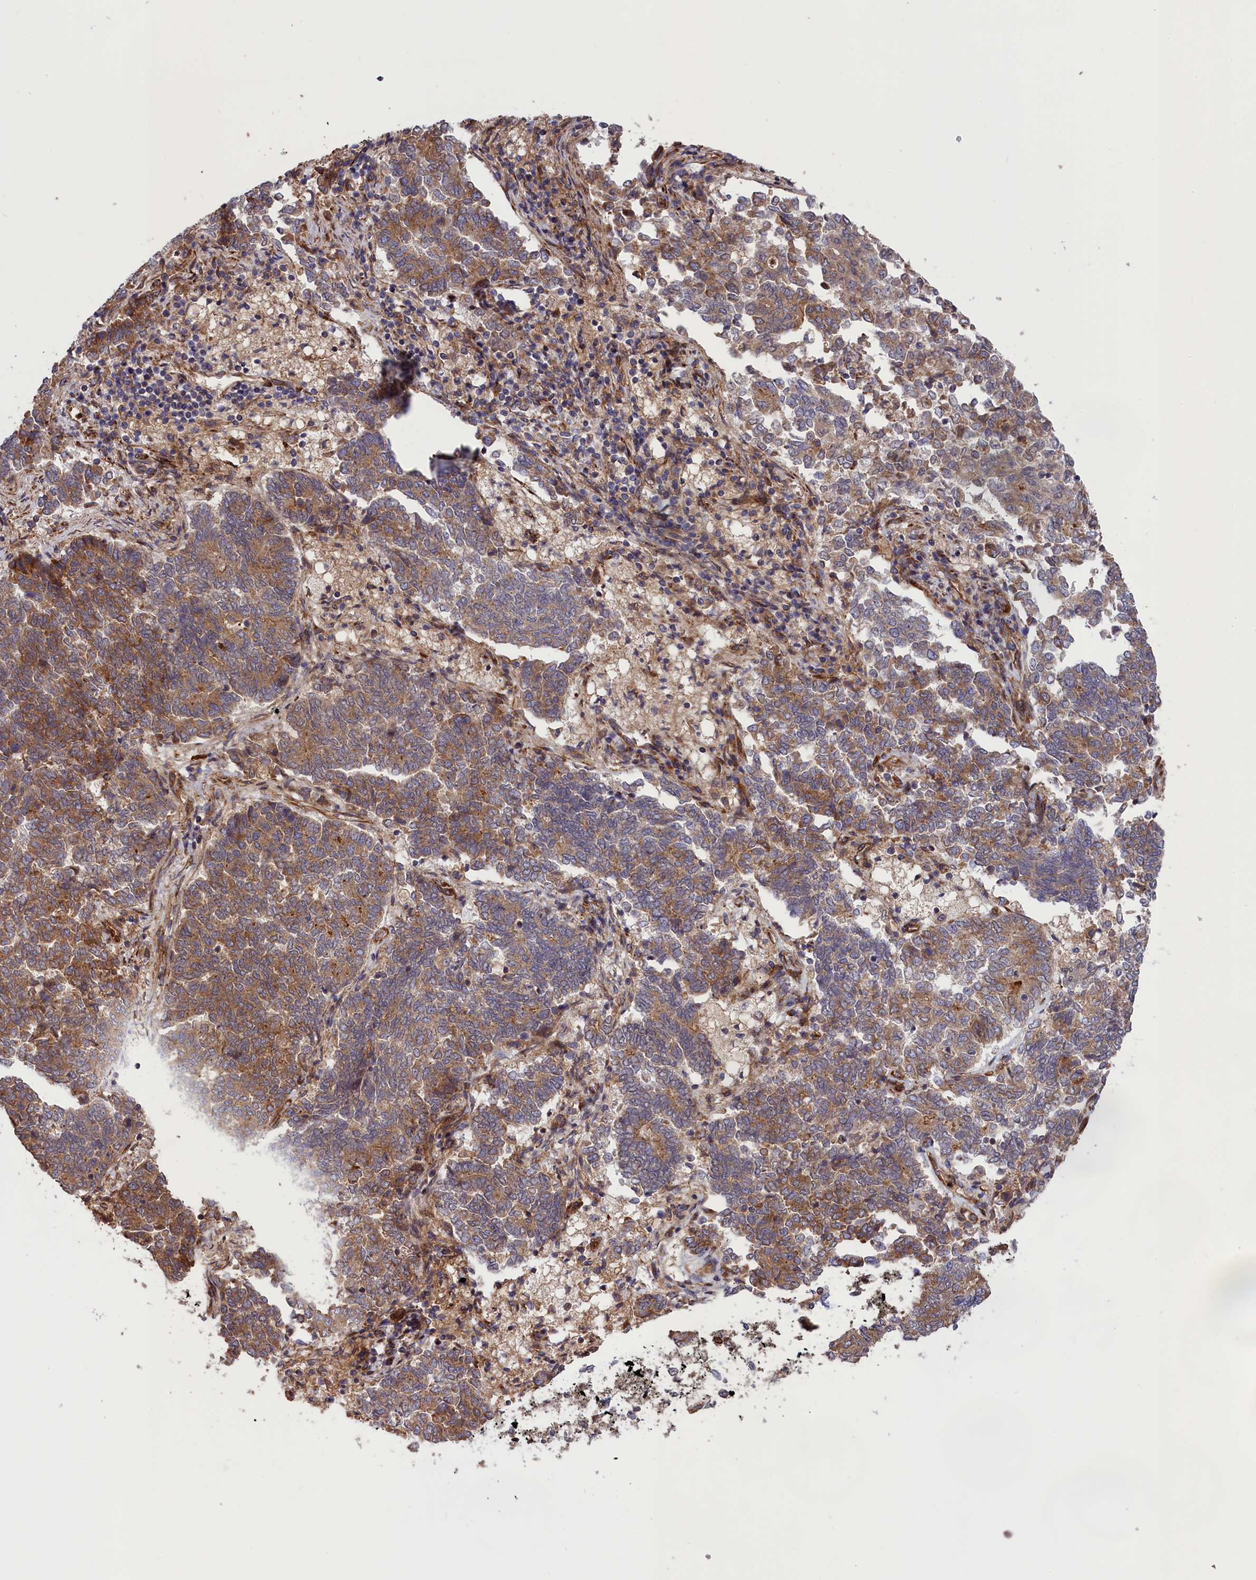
{"staining": {"intensity": "moderate", "quantity": ">75%", "location": "cytoplasmic/membranous"}, "tissue": "endometrial cancer", "cell_type": "Tumor cells", "image_type": "cancer", "snomed": [{"axis": "morphology", "description": "Adenocarcinoma, NOS"}, {"axis": "topography", "description": "Endometrium"}], "caption": "Immunohistochemistry (IHC) (DAB (3,3'-diaminobenzidine)) staining of endometrial adenocarcinoma shows moderate cytoplasmic/membranous protein expression in about >75% of tumor cells.", "gene": "DDX60L", "patient": {"sex": "female", "age": 80}}